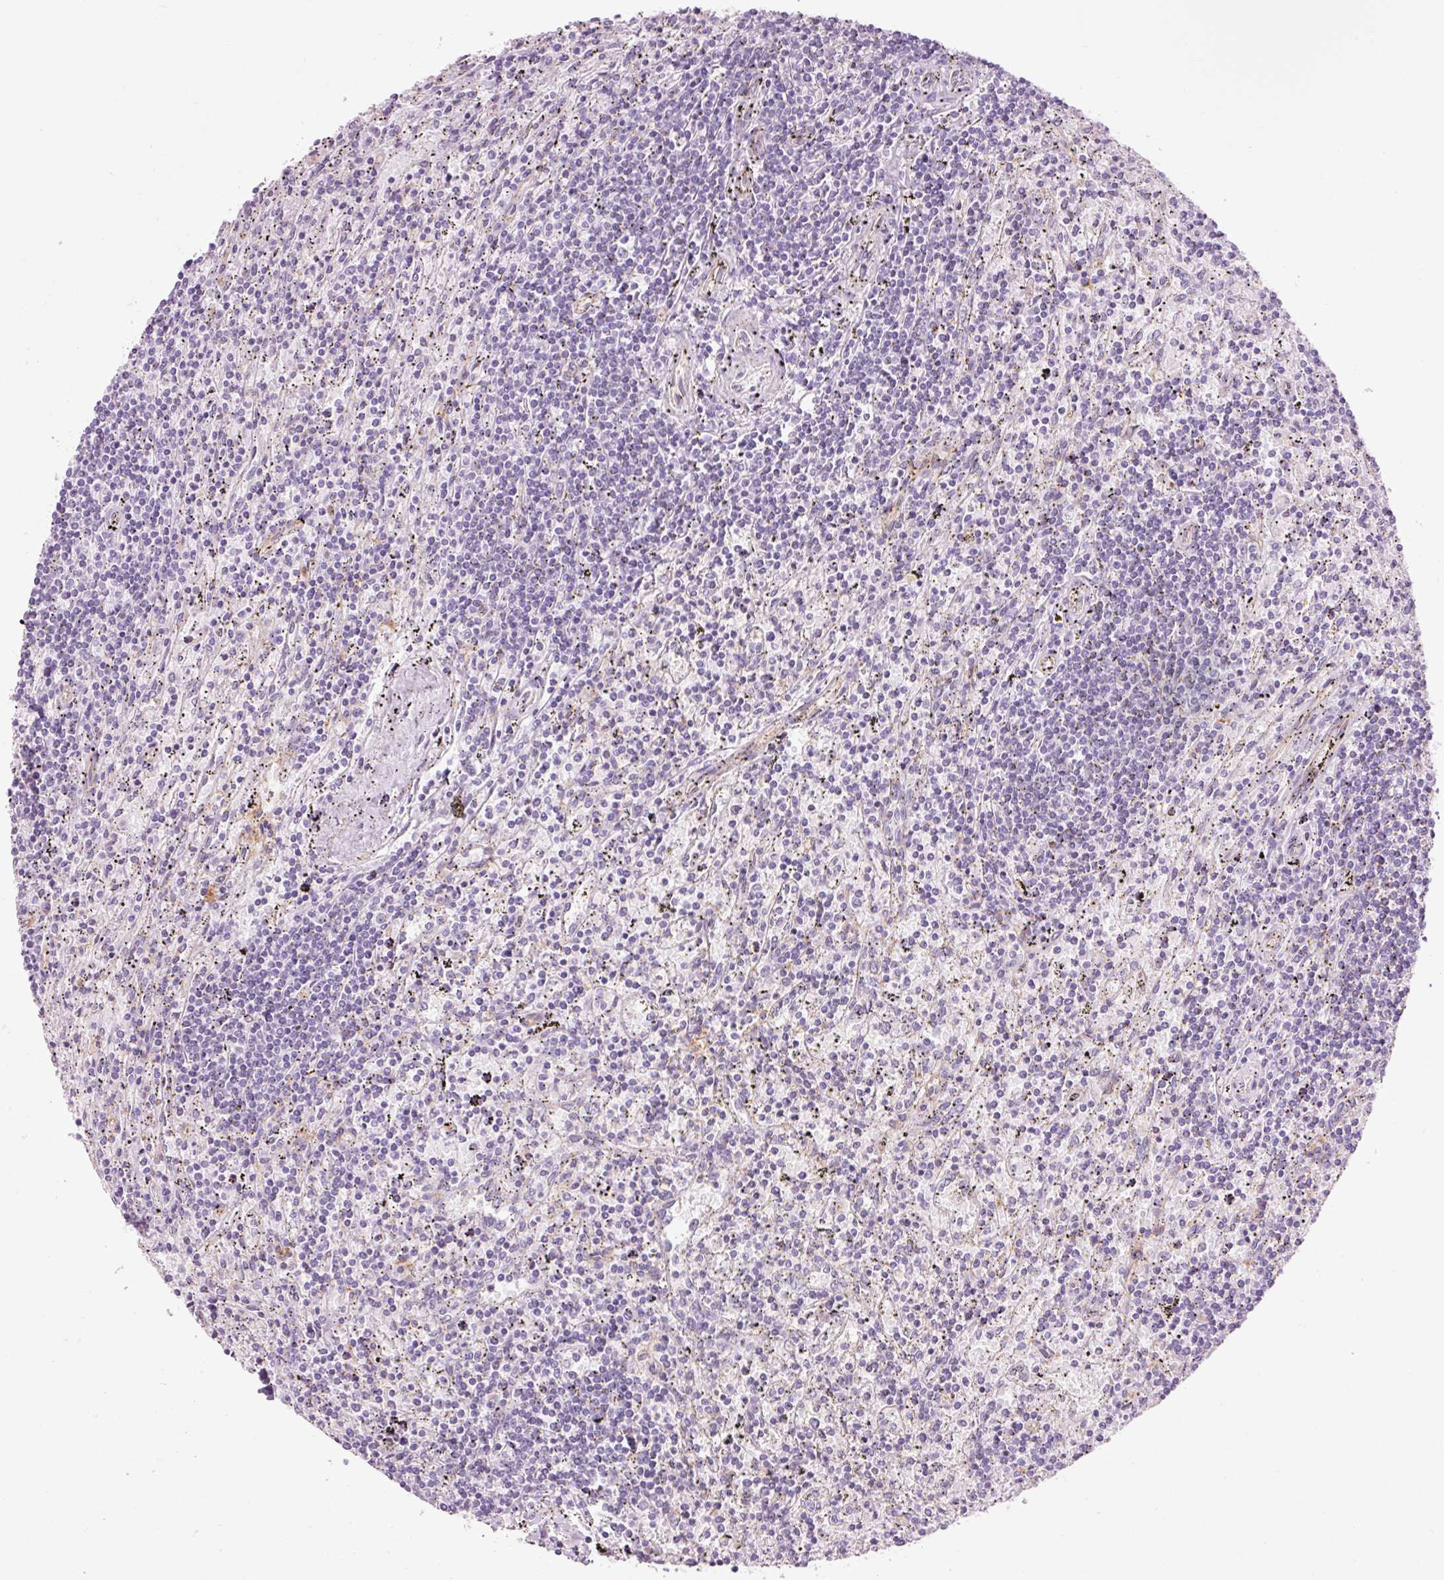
{"staining": {"intensity": "negative", "quantity": "none", "location": "none"}, "tissue": "lymphoma", "cell_type": "Tumor cells", "image_type": "cancer", "snomed": [{"axis": "morphology", "description": "Malignant lymphoma, non-Hodgkin's type, Low grade"}, {"axis": "topography", "description": "Spleen"}], "caption": "This image is of malignant lymphoma, non-Hodgkin's type (low-grade) stained with immunohistochemistry to label a protein in brown with the nuclei are counter-stained blue. There is no staining in tumor cells. (DAB IHC with hematoxylin counter stain).", "gene": "HSPA4L", "patient": {"sex": "male", "age": 76}}